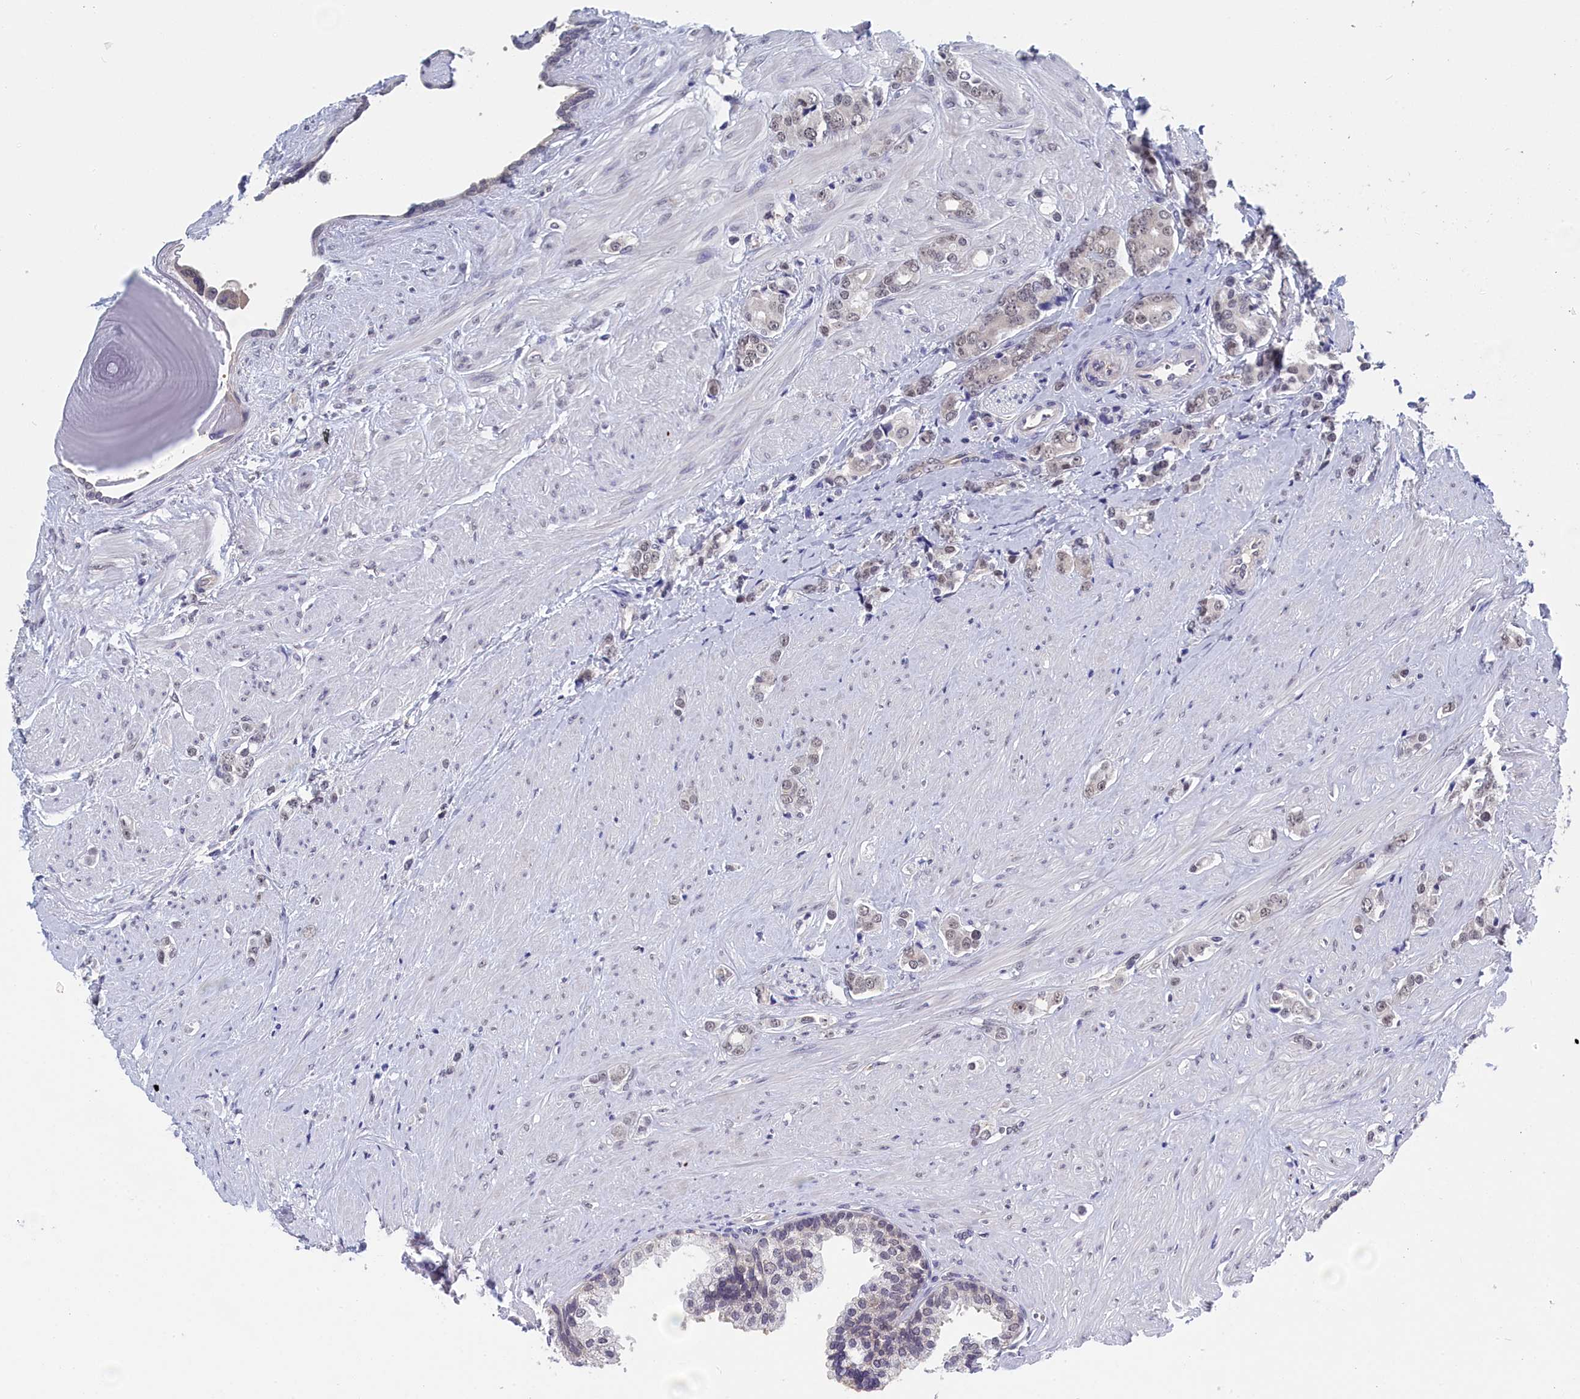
{"staining": {"intensity": "negative", "quantity": "none", "location": "none"}, "tissue": "prostate cancer", "cell_type": "Tumor cells", "image_type": "cancer", "snomed": [{"axis": "morphology", "description": "Adenocarcinoma, High grade"}, {"axis": "topography", "description": "Prostate"}], "caption": "Adenocarcinoma (high-grade) (prostate) was stained to show a protein in brown. There is no significant staining in tumor cells.", "gene": "PGP", "patient": {"sex": "male", "age": 62}}